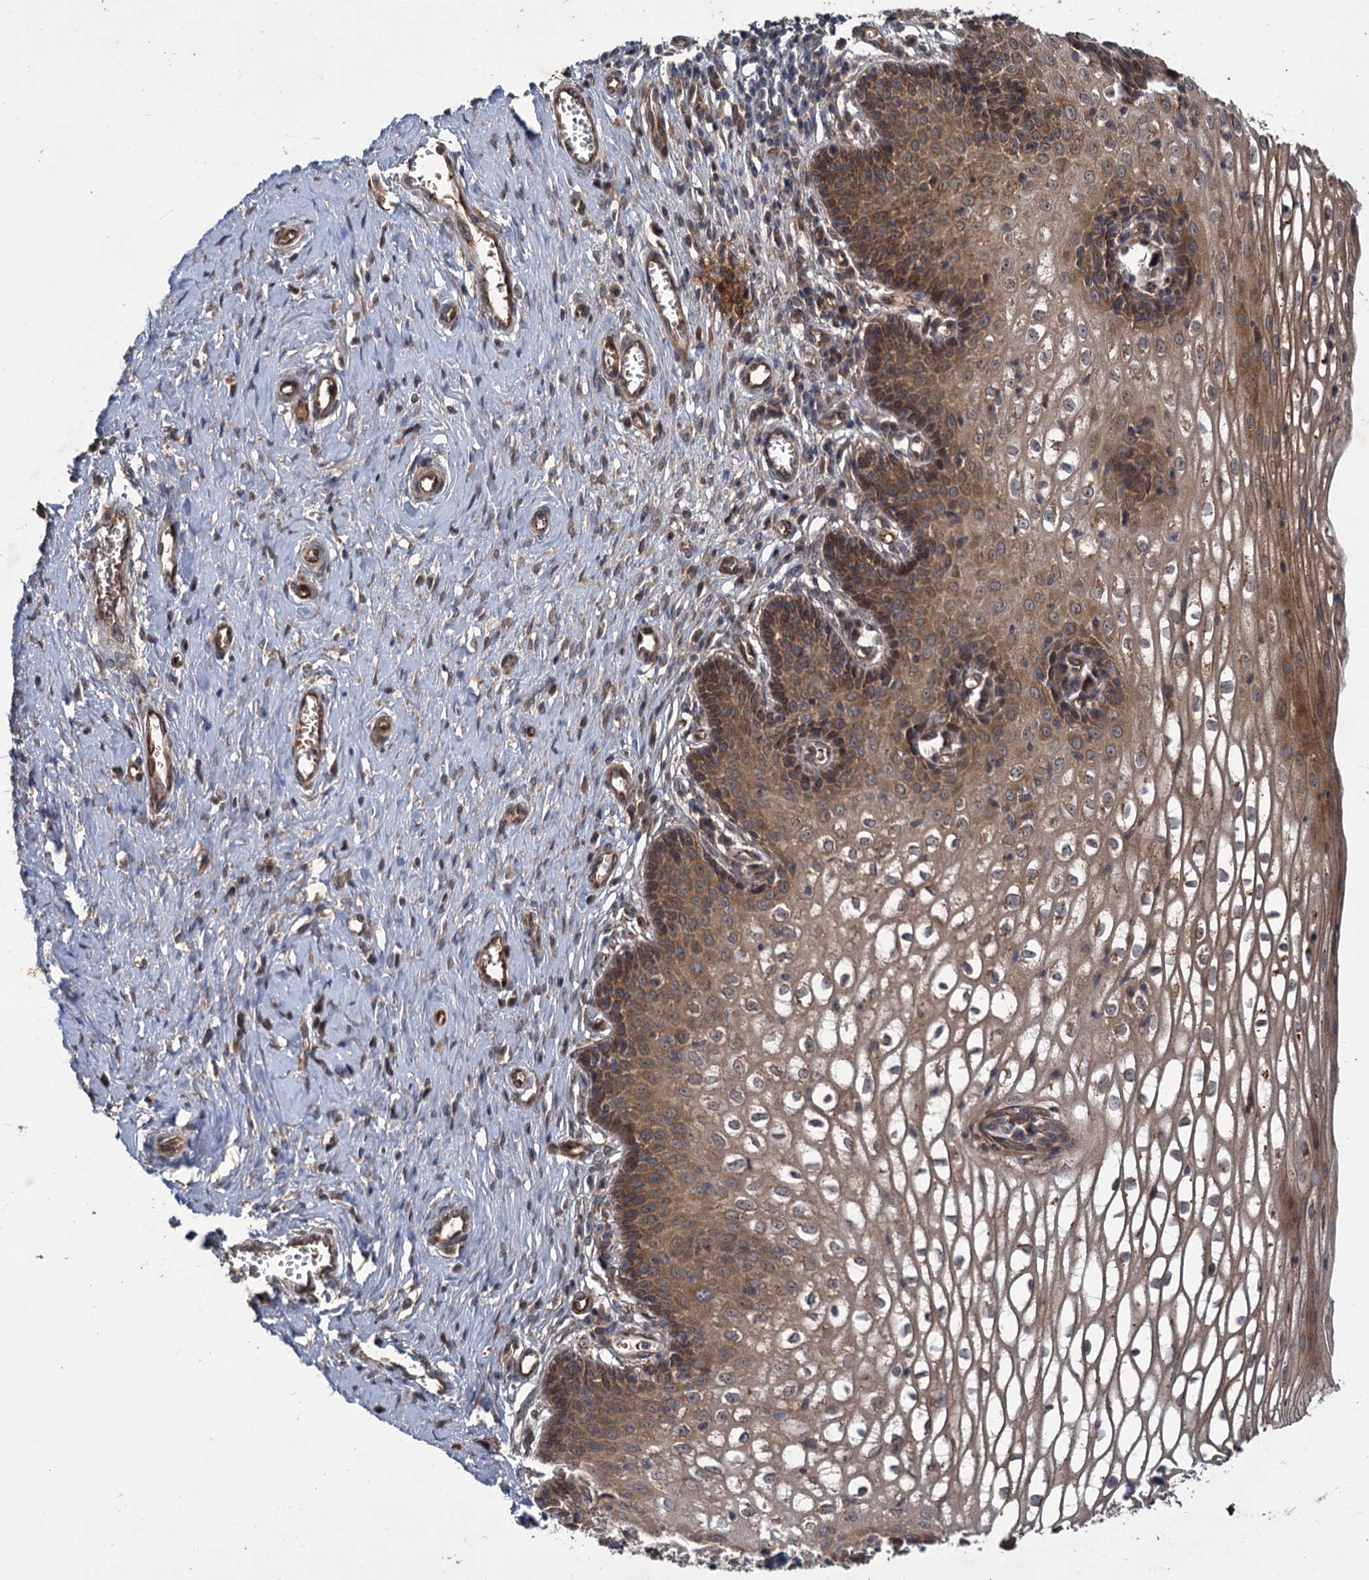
{"staining": {"intensity": "moderate", "quantity": ">75%", "location": "cytoplasmic/membranous"}, "tissue": "cervix", "cell_type": "Glandular cells", "image_type": "normal", "snomed": [{"axis": "morphology", "description": "Normal tissue, NOS"}, {"axis": "morphology", "description": "Adenocarcinoma, NOS"}, {"axis": "topography", "description": "Cervix"}], "caption": "Cervix stained for a protein (brown) displays moderate cytoplasmic/membranous positive staining in about >75% of glandular cells.", "gene": "PKN2", "patient": {"sex": "female", "age": 29}}